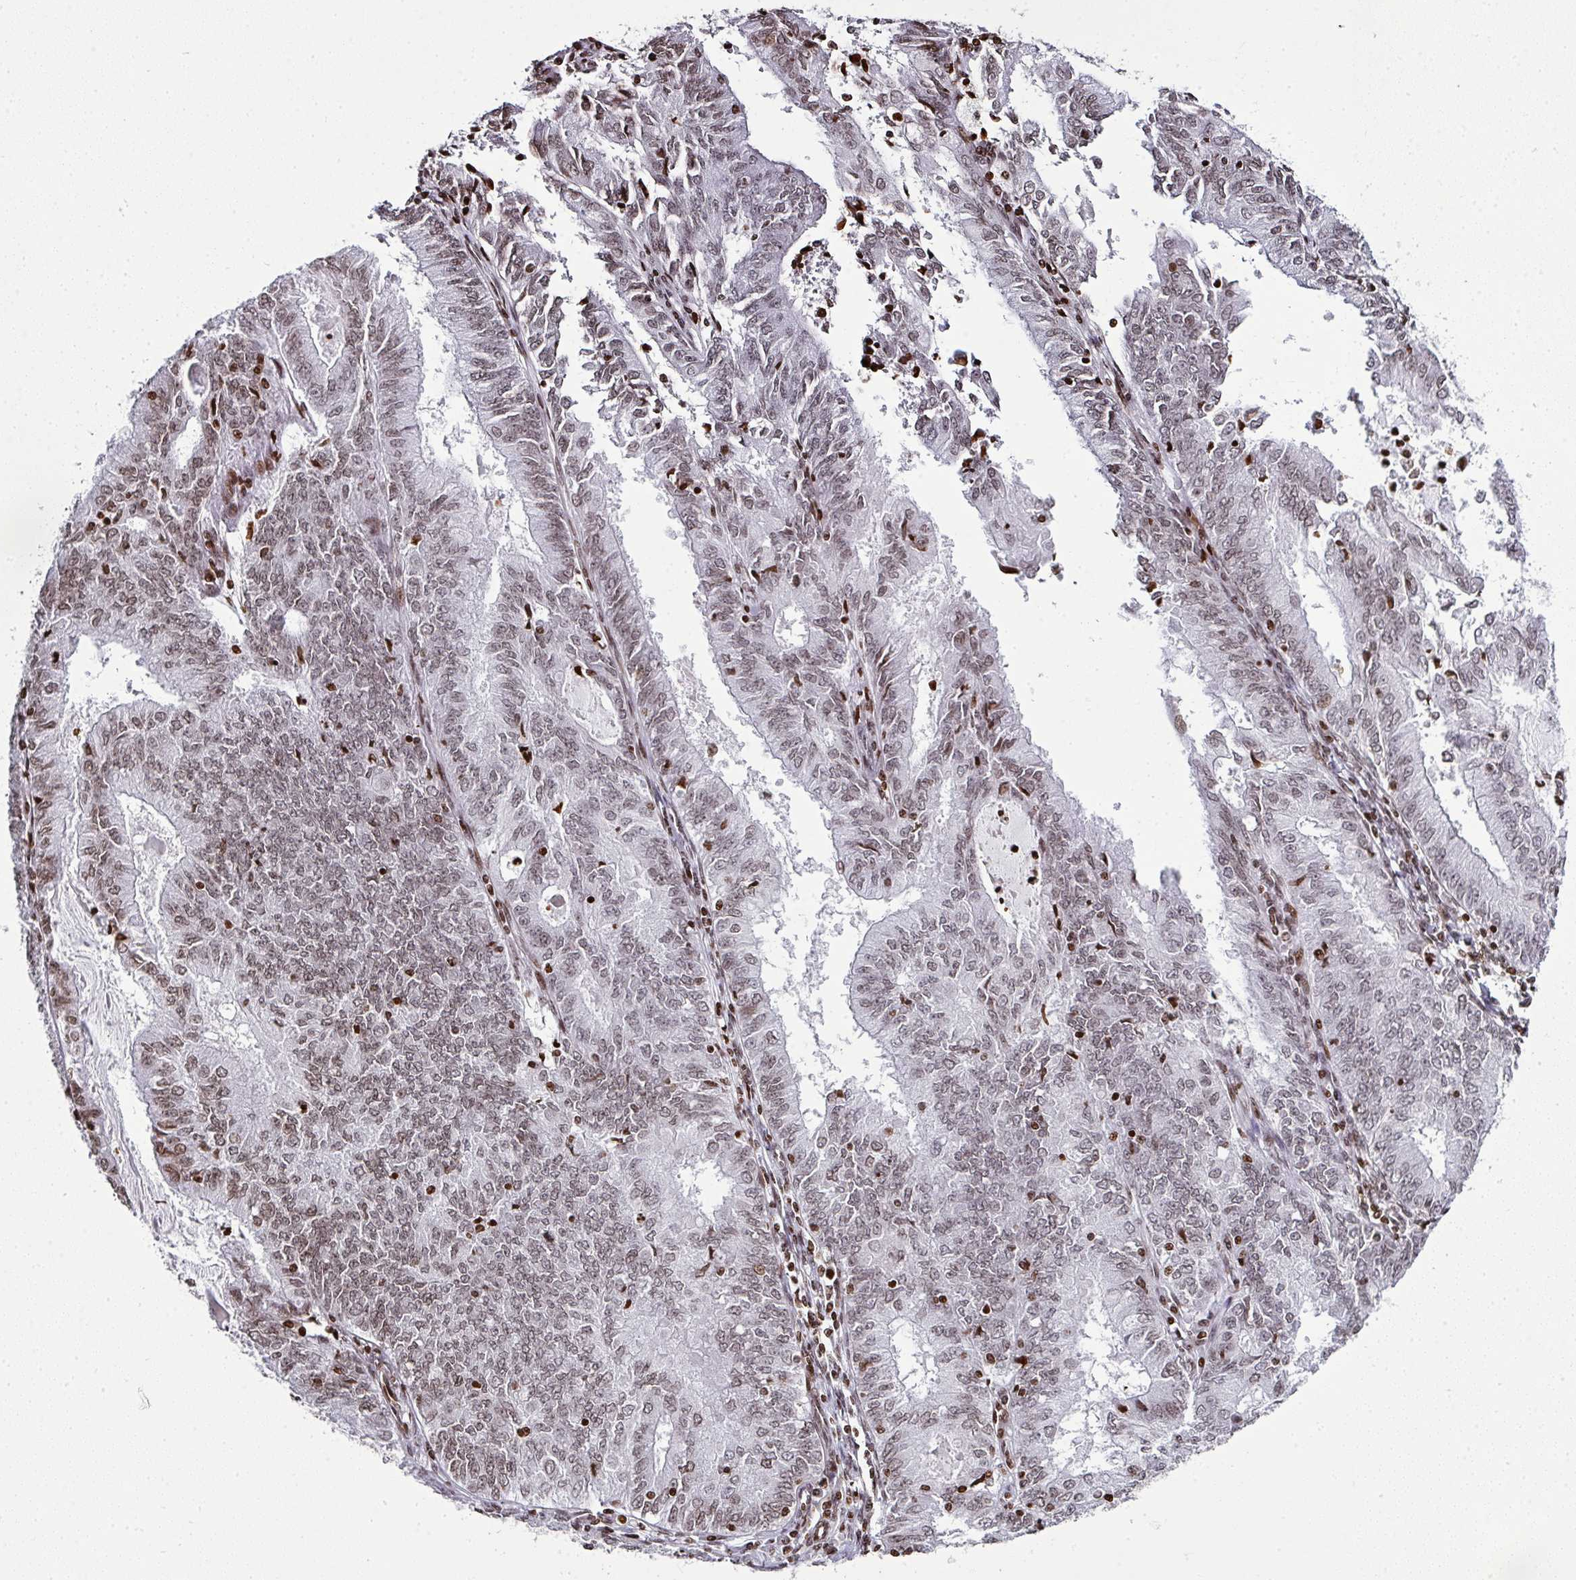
{"staining": {"intensity": "weak", "quantity": ">75%", "location": "nuclear"}, "tissue": "endometrial cancer", "cell_type": "Tumor cells", "image_type": "cancer", "snomed": [{"axis": "morphology", "description": "Adenocarcinoma, NOS"}, {"axis": "topography", "description": "Endometrium"}], "caption": "Adenocarcinoma (endometrial) tissue exhibits weak nuclear positivity in about >75% of tumor cells", "gene": "RASL11A", "patient": {"sex": "female", "age": 57}}